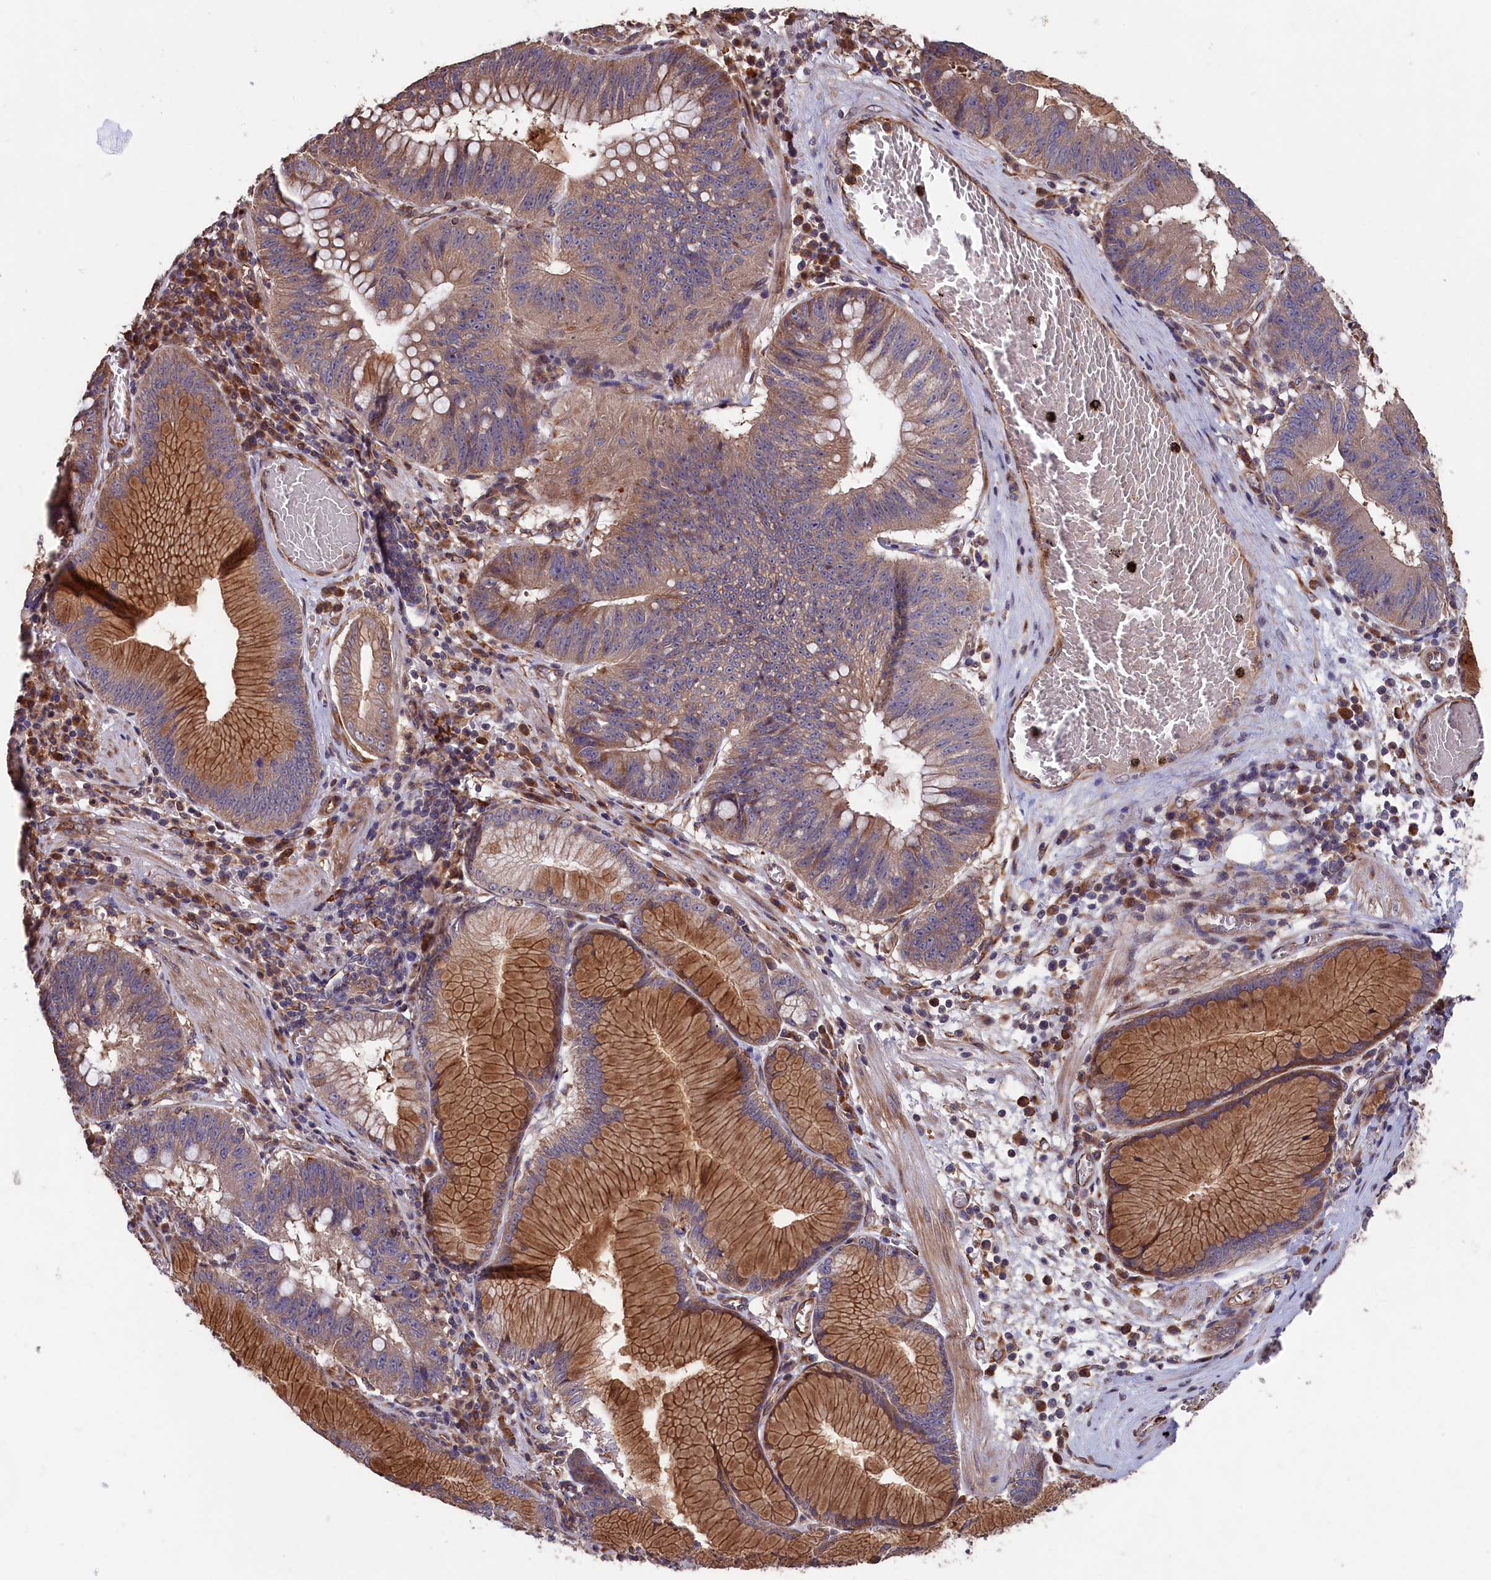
{"staining": {"intensity": "weak", "quantity": "25%-75%", "location": "cytoplasmic/membranous"}, "tissue": "stomach cancer", "cell_type": "Tumor cells", "image_type": "cancer", "snomed": [{"axis": "morphology", "description": "Adenocarcinoma, NOS"}, {"axis": "topography", "description": "Stomach"}], "caption": "A histopathology image of stomach cancer stained for a protein displays weak cytoplasmic/membranous brown staining in tumor cells.", "gene": "GREB1L", "patient": {"sex": "male", "age": 59}}